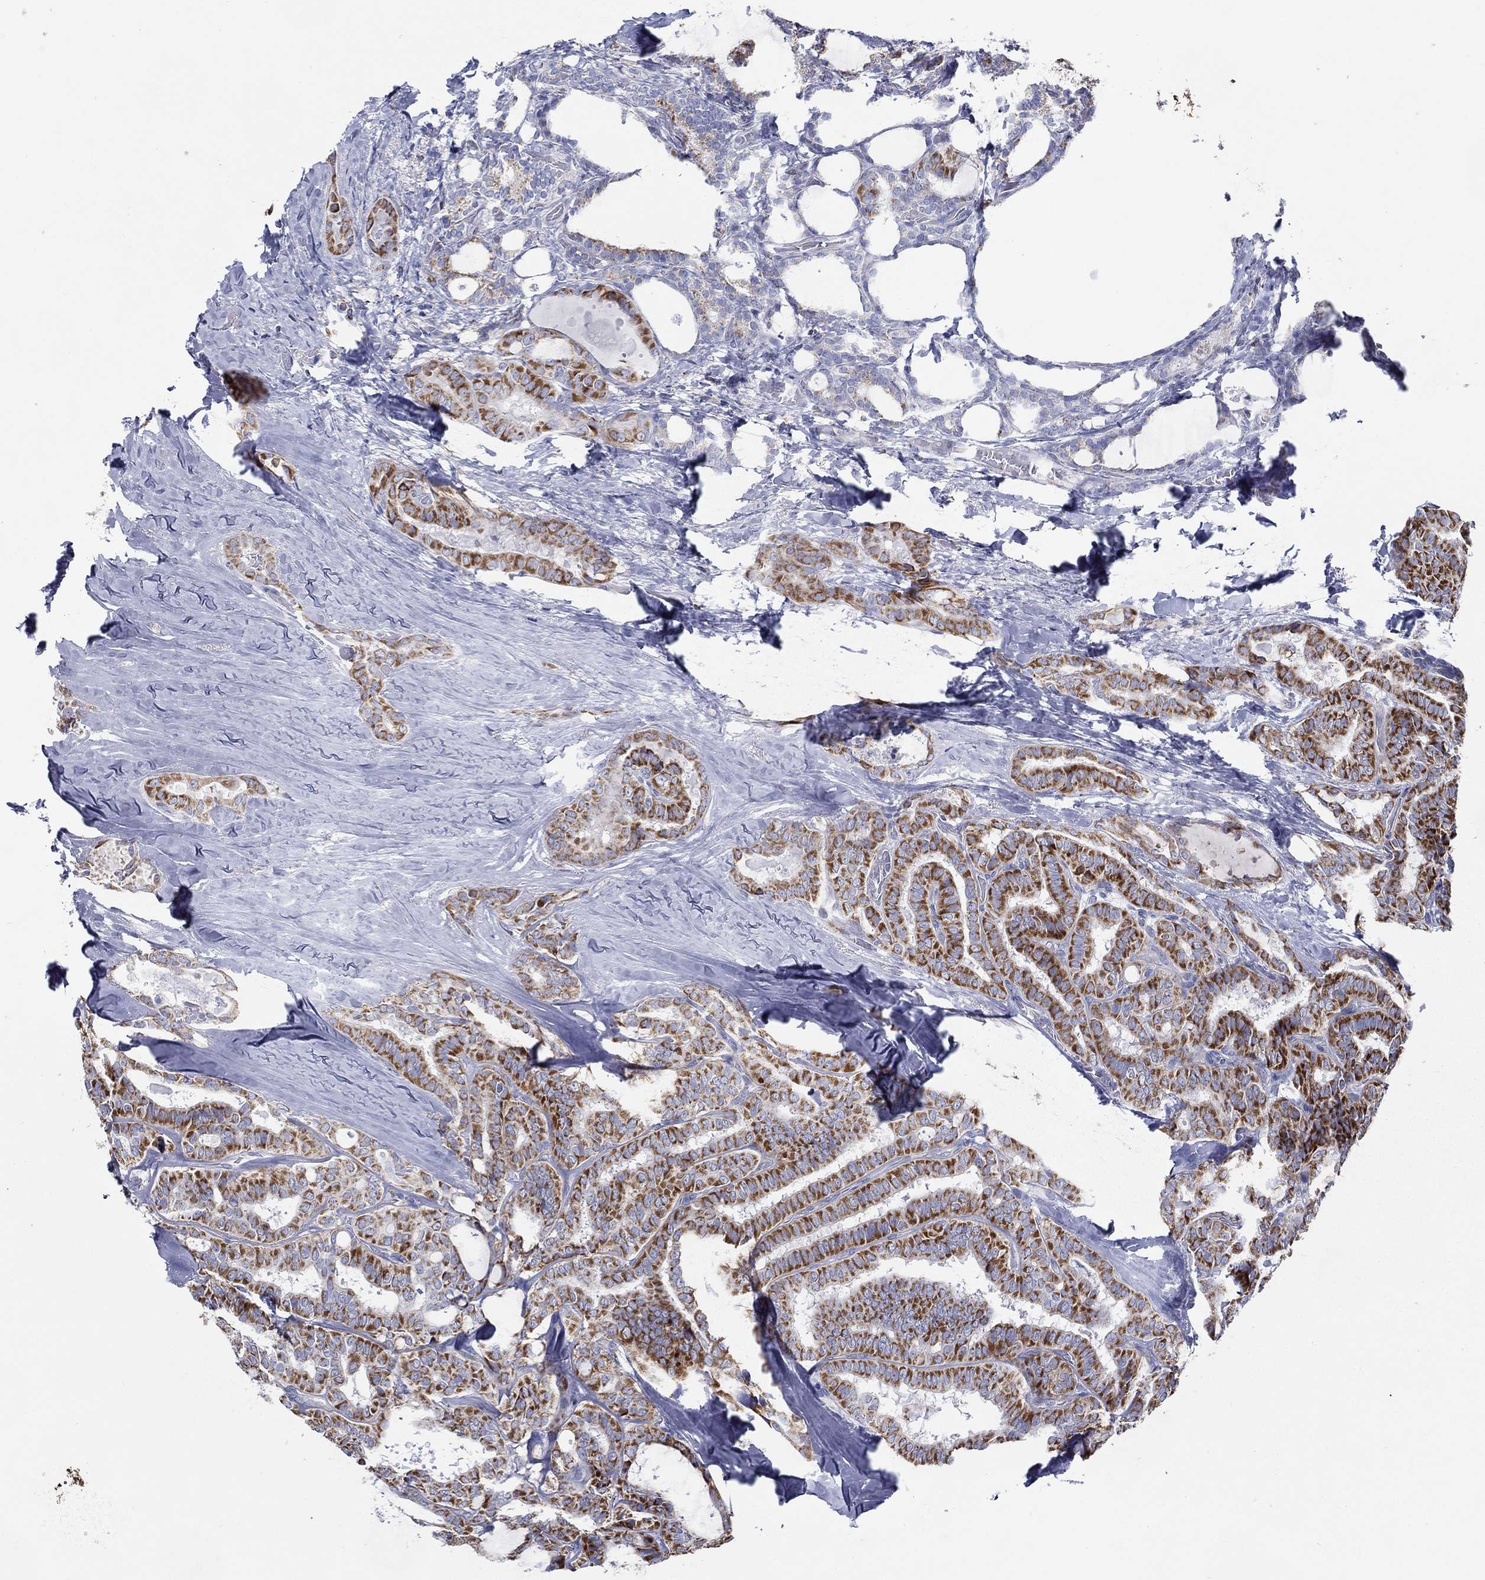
{"staining": {"intensity": "strong", "quantity": ">75%", "location": "cytoplasmic/membranous"}, "tissue": "thyroid cancer", "cell_type": "Tumor cells", "image_type": "cancer", "snomed": [{"axis": "morphology", "description": "Papillary adenocarcinoma, NOS"}, {"axis": "topography", "description": "Thyroid gland"}], "caption": "Papillary adenocarcinoma (thyroid) was stained to show a protein in brown. There is high levels of strong cytoplasmic/membranous staining in about >75% of tumor cells.", "gene": "SFXN1", "patient": {"sex": "female", "age": 39}}